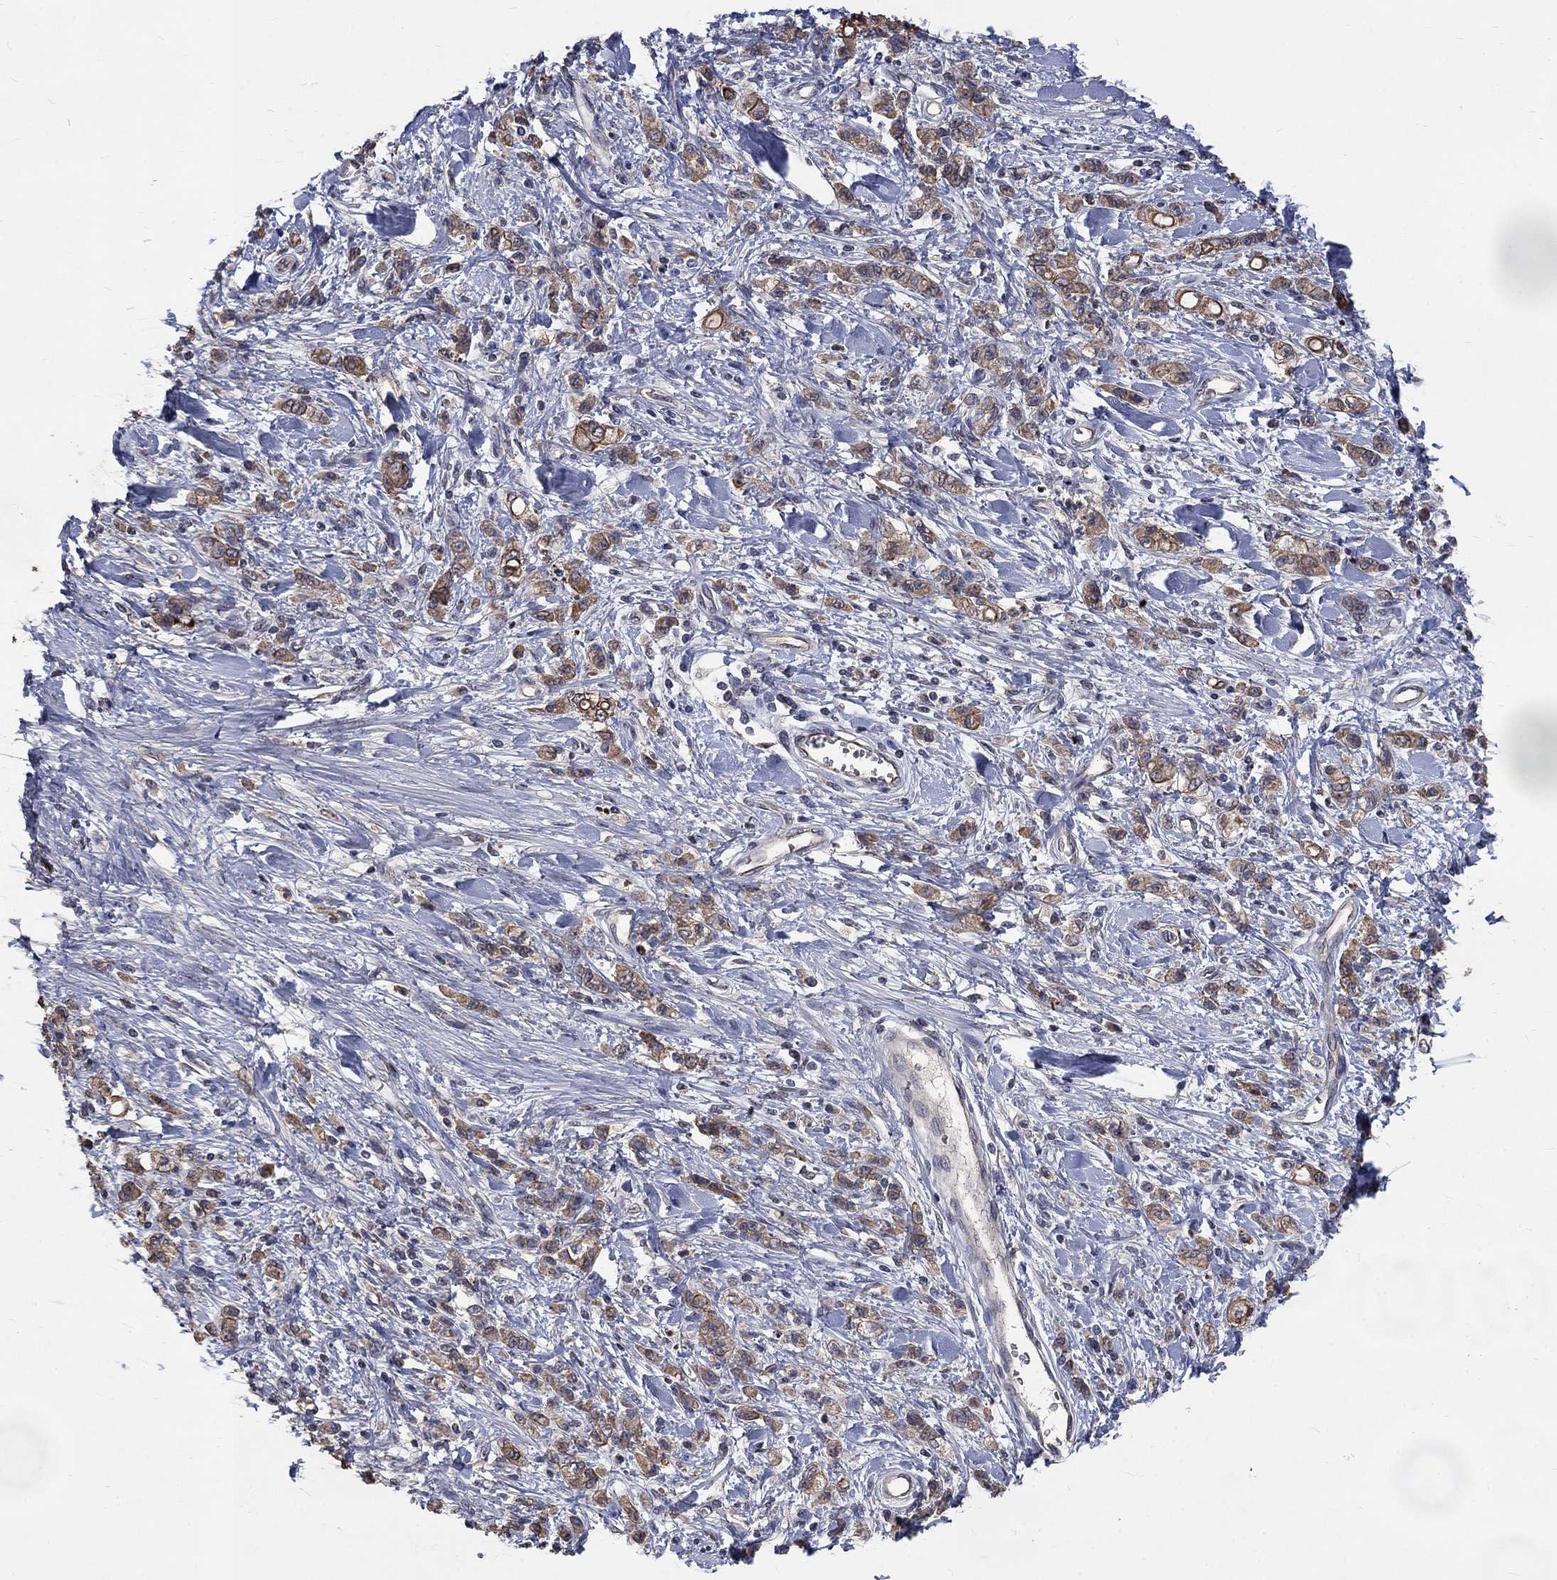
{"staining": {"intensity": "moderate", "quantity": ">75%", "location": "cytoplasmic/membranous"}, "tissue": "stomach cancer", "cell_type": "Tumor cells", "image_type": "cancer", "snomed": [{"axis": "morphology", "description": "Adenocarcinoma, NOS"}, {"axis": "topography", "description": "Stomach"}], "caption": "Stomach cancer stained with DAB immunohistochemistry (IHC) reveals medium levels of moderate cytoplasmic/membranous positivity in about >75% of tumor cells. The staining was performed using DAB, with brown indicating positive protein expression. Nuclei are stained blue with hematoxylin.", "gene": "CHST5", "patient": {"sex": "male", "age": 77}}